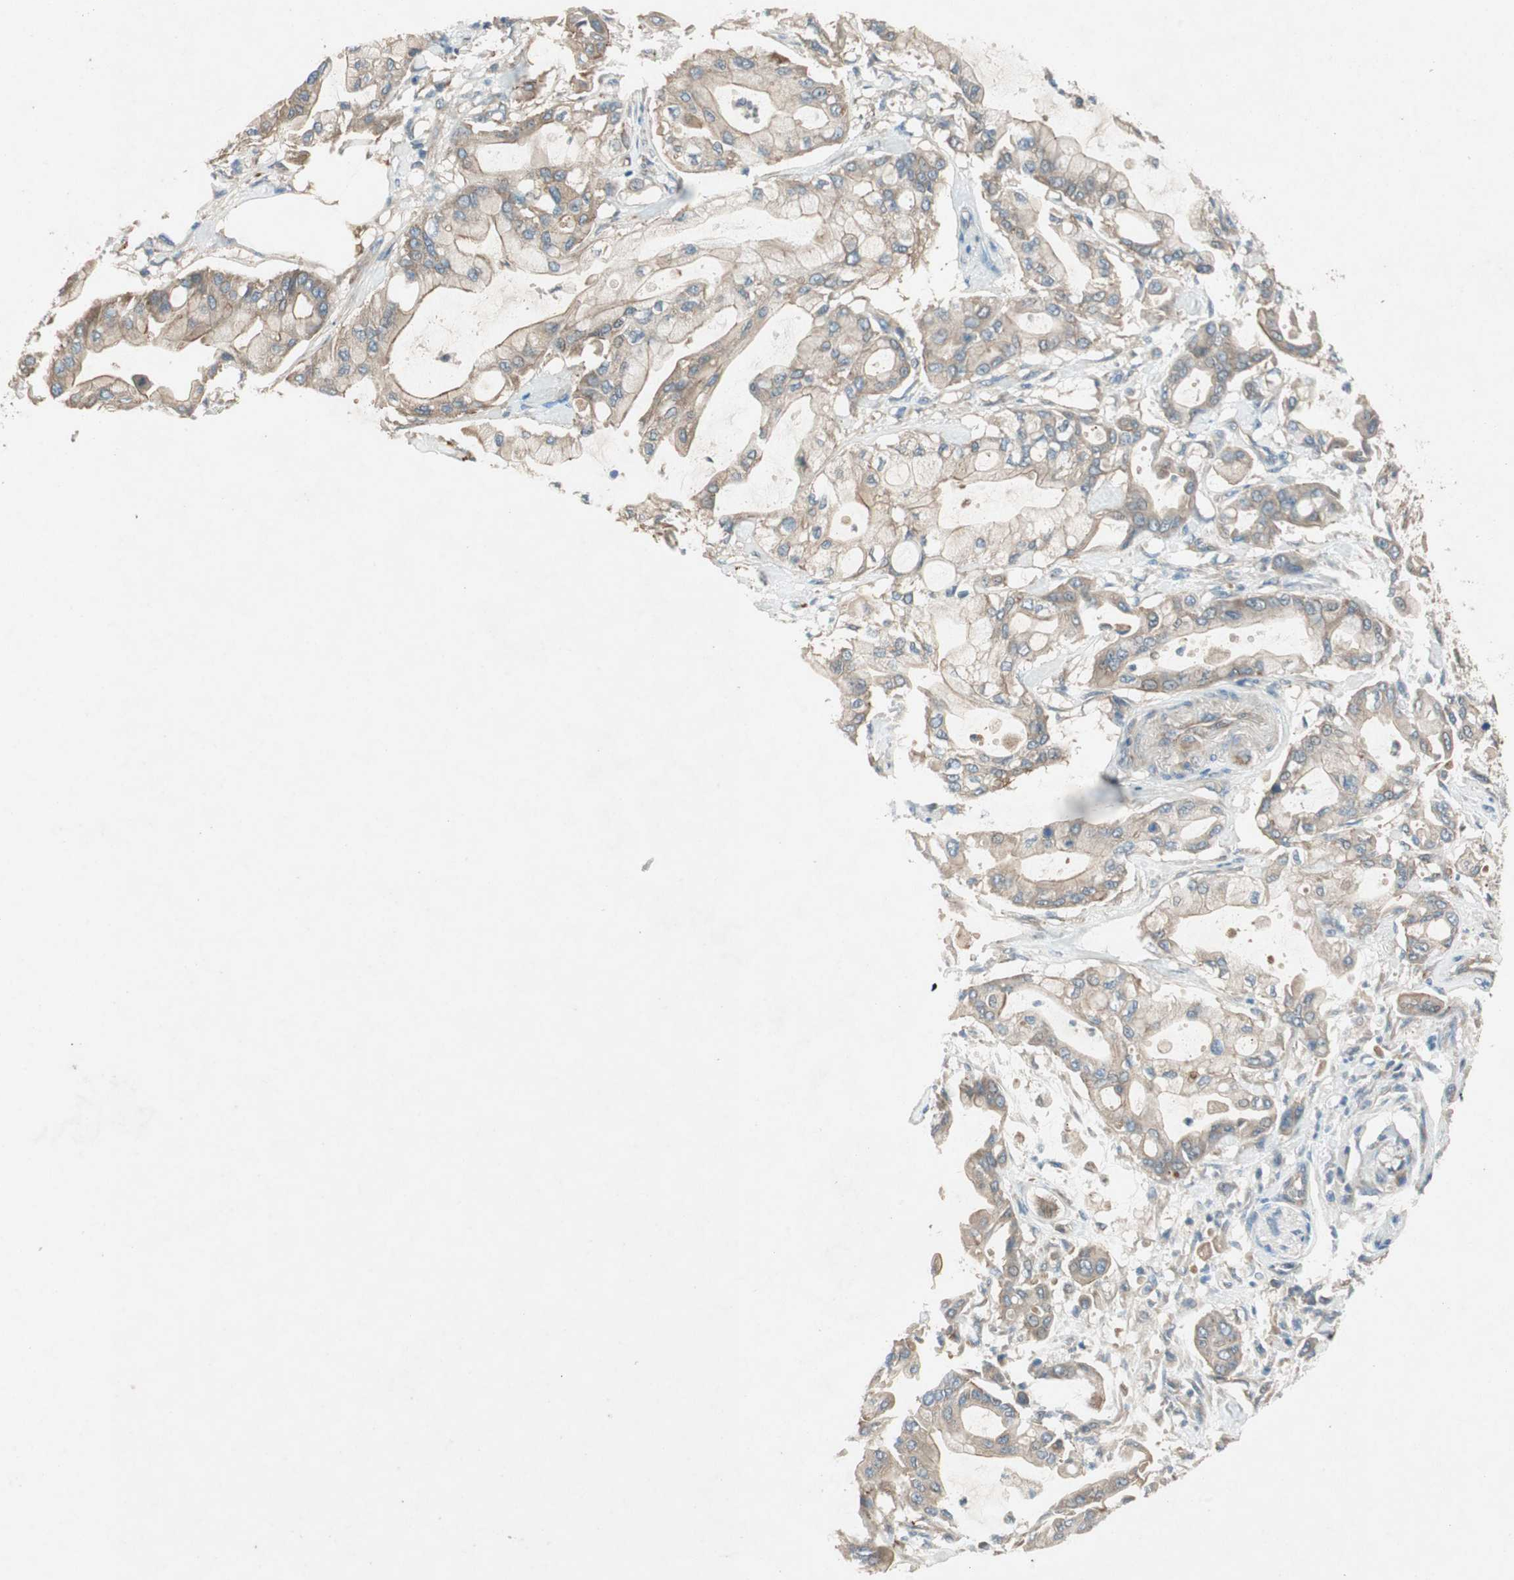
{"staining": {"intensity": "weak", "quantity": ">75%", "location": "cytoplasmic/membranous"}, "tissue": "pancreatic cancer", "cell_type": "Tumor cells", "image_type": "cancer", "snomed": [{"axis": "morphology", "description": "Adenocarcinoma, NOS"}, {"axis": "morphology", "description": "Adenocarcinoma, metastatic, NOS"}, {"axis": "topography", "description": "Lymph node"}, {"axis": "topography", "description": "Pancreas"}, {"axis": "topography", "description": "Duodenum"}], "caption": "Metastatic adenocarcinoma (pancreatic) stained with DAB (3,3'-diaminobenzidine) immunohistochemistry shows low levels of weak cytoplasmic/membranous staining in about >75% of tumor cells.", "gene": "NCLN", "patient": {"sex": "female", "age": 64}}